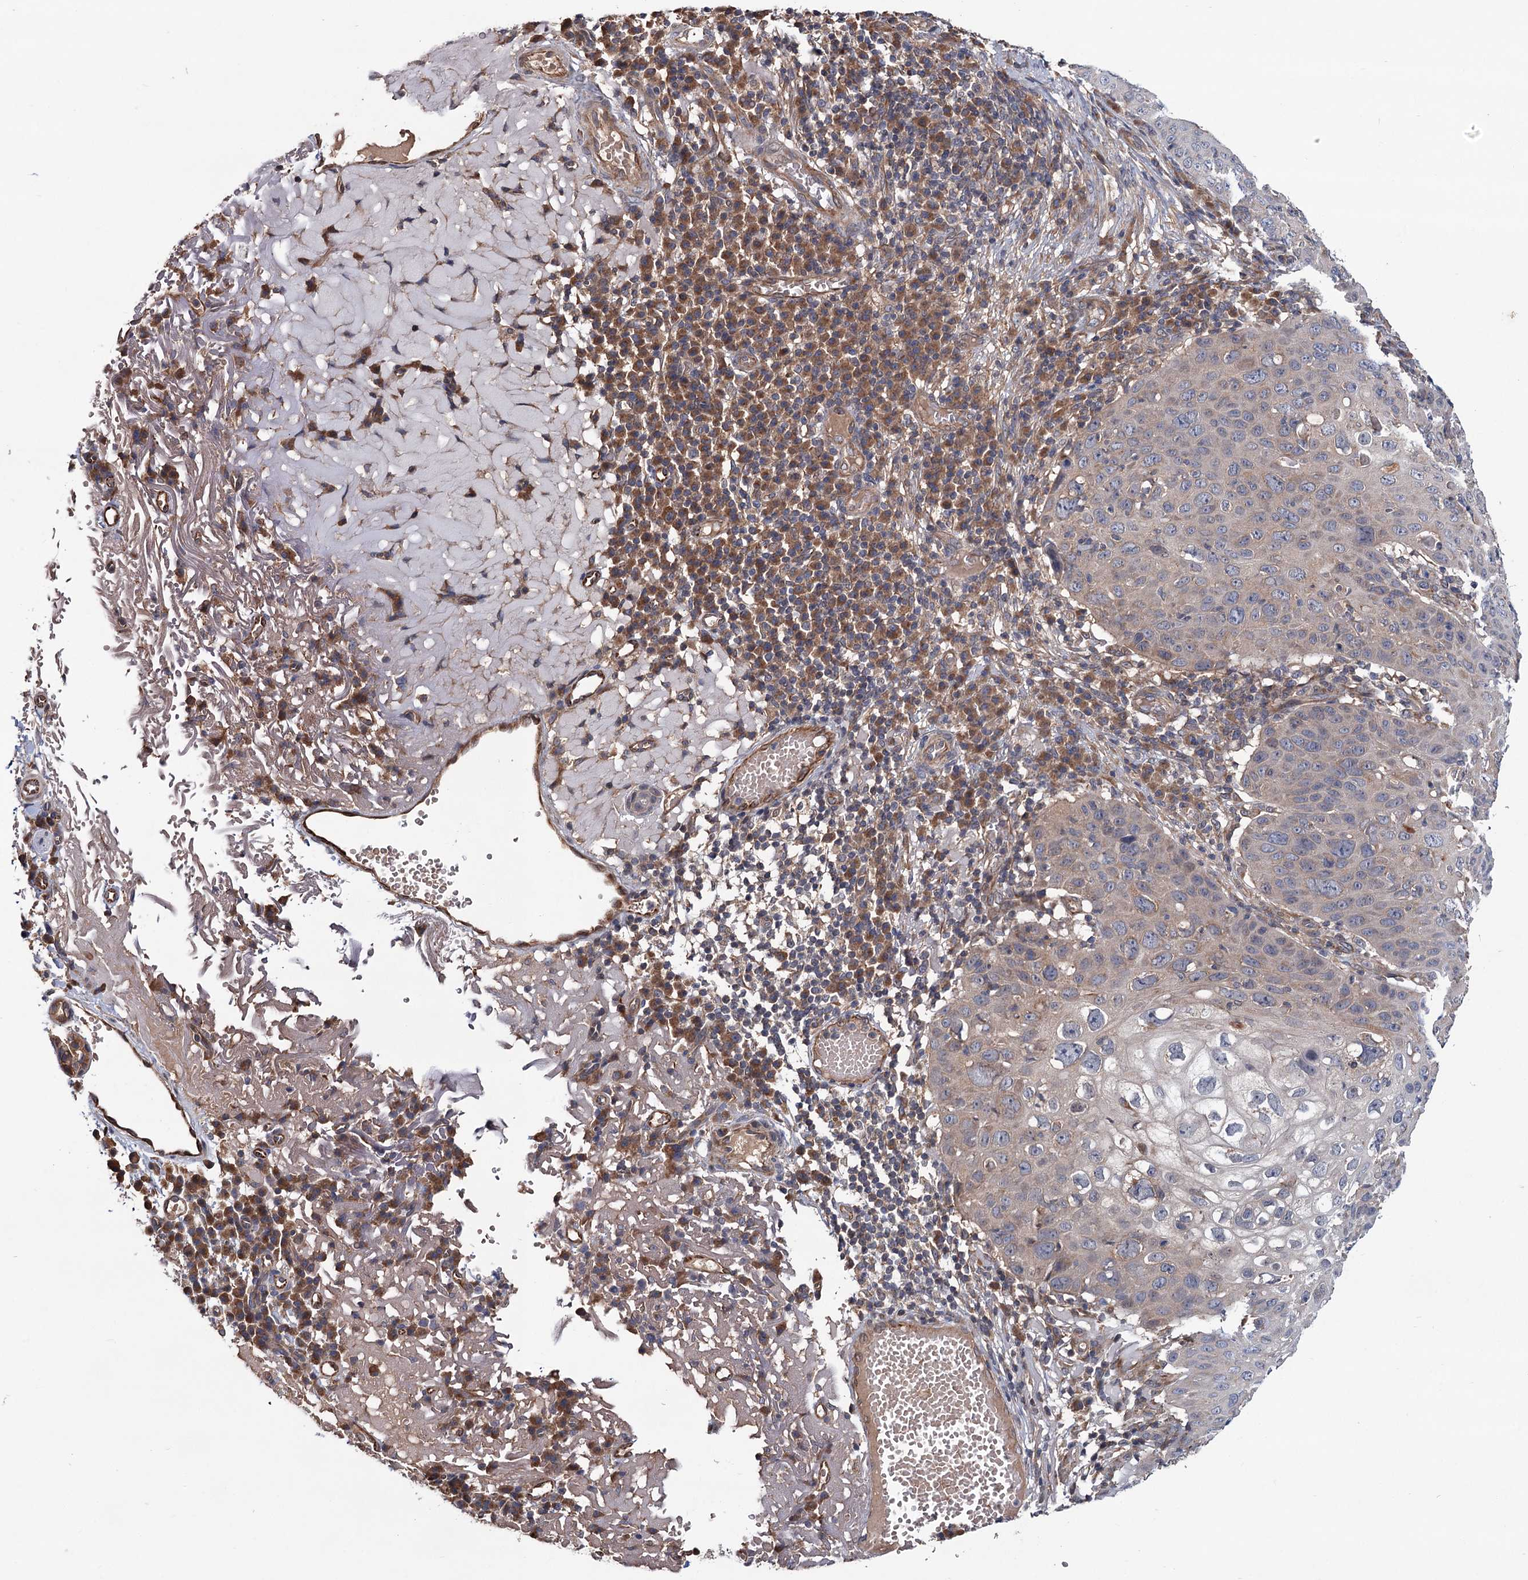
{"staining": {"intensity": "negative", "quantity": "none", "location": "none"}, "tissue": "skin cancer", "cell_type": "Tumor cells", "image_type": "cancer", "snomed": [{"axis": "morphology", "description": "Squamous cell carcinoma, NOS"}, {"axis": "topography", "description": "Skin"}], "caption": "Human skin cancer (squamous cell carcinoma) stained for a protein using IHC demonstrates no expression in tumor cells.", "gene": "MTRR", "patient": {"sex": "female", "age": 90}}